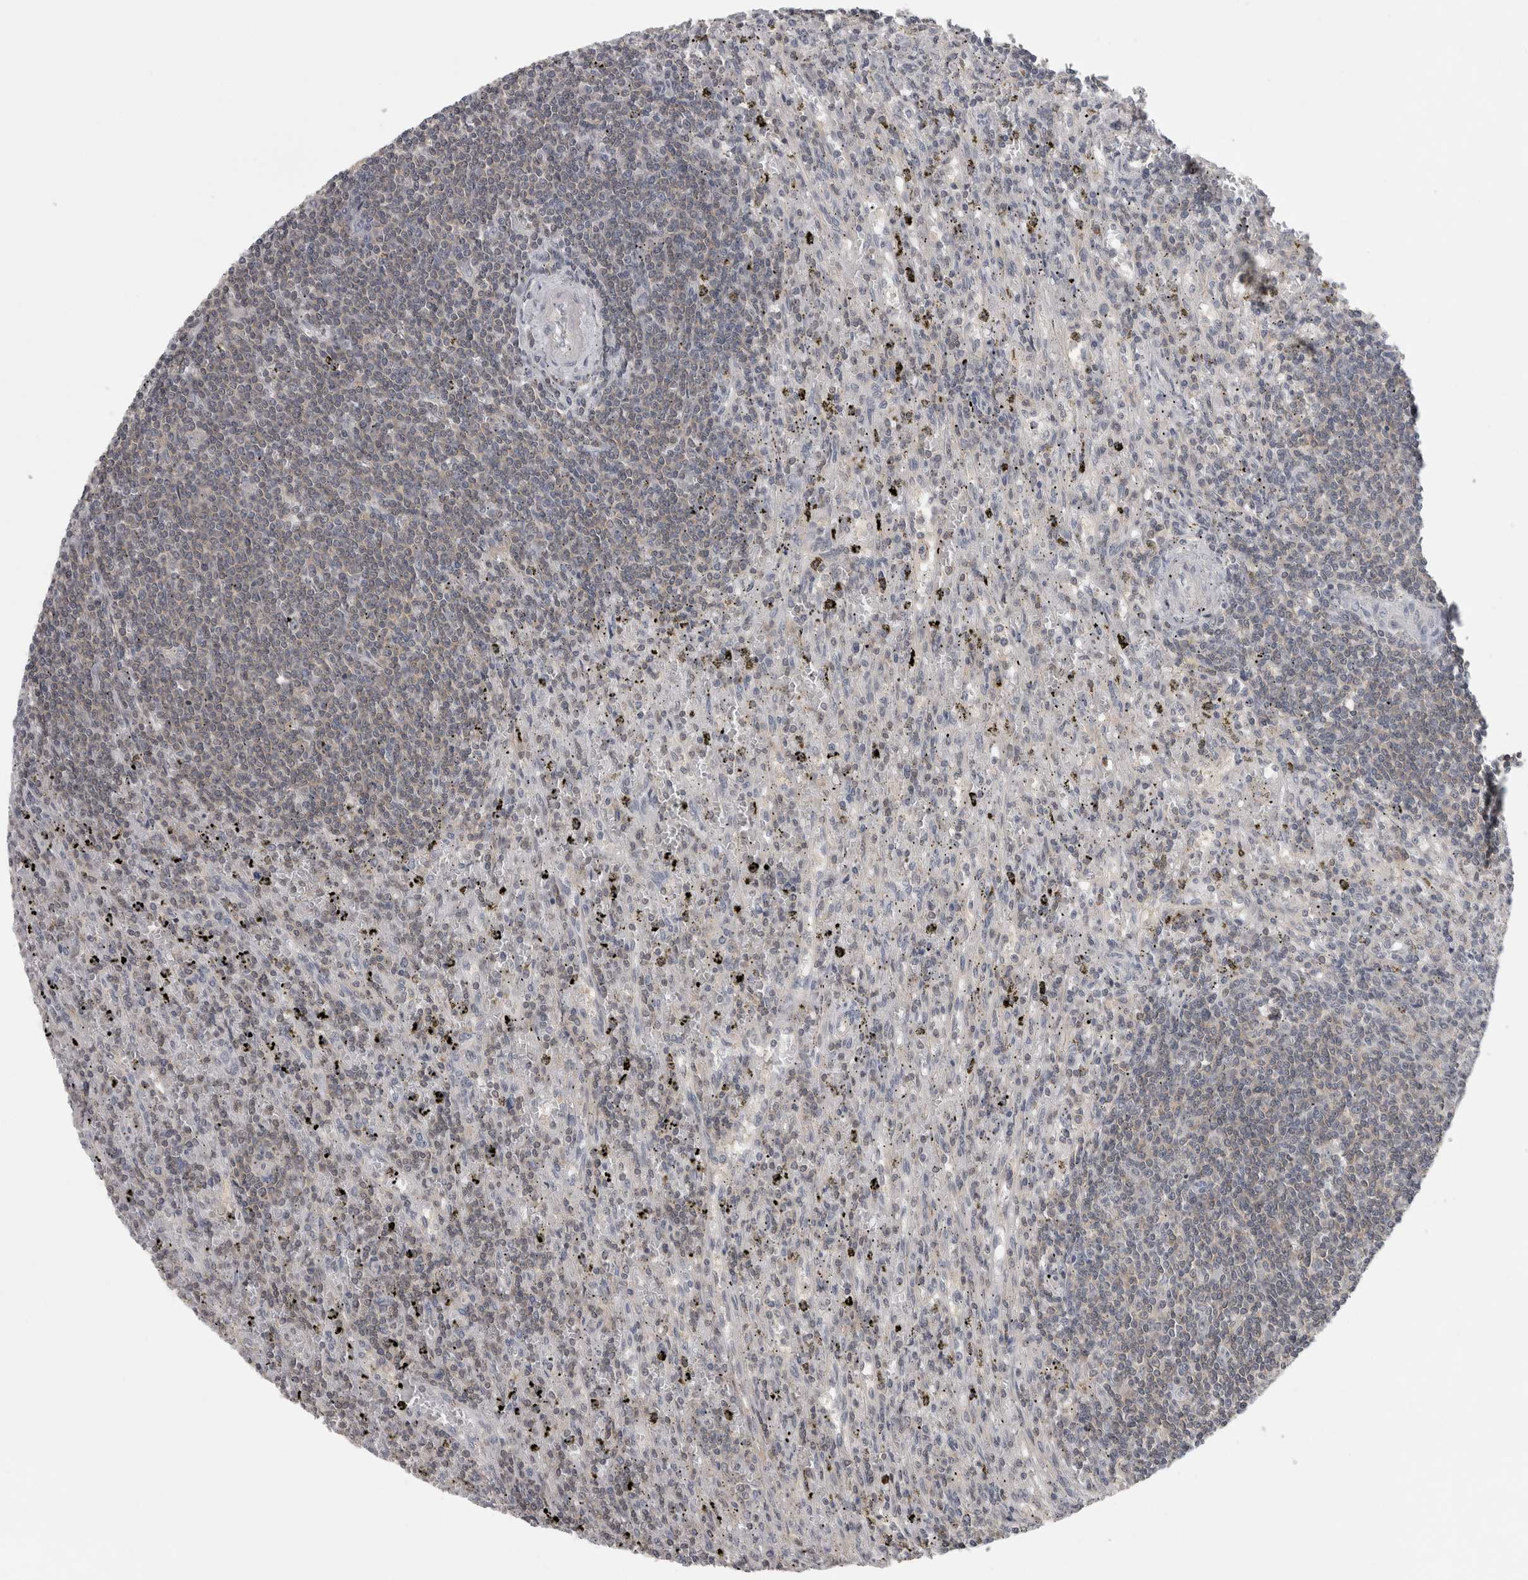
{"staining": {"intensity": "negative", "quantity": "none", "location": "none"}, "tissue": "lymphoma", "cell_type": "Tumor cells", "image_type": "cancer", "snomed": [{"axis": "morphology", "description": "Malignant lymphoma, non-Hodgkin's type, Low grade"}, {"axis": "topography", "description": "Spleen"}], "caption": "Immunohistochemistry (IHC) photomicrograph of human lymphoma stained for a protein (brown), which demonstrates no expression in tumor cells.", "gene": "RBM28", "patient": {"sex": "male", "age": 76}}